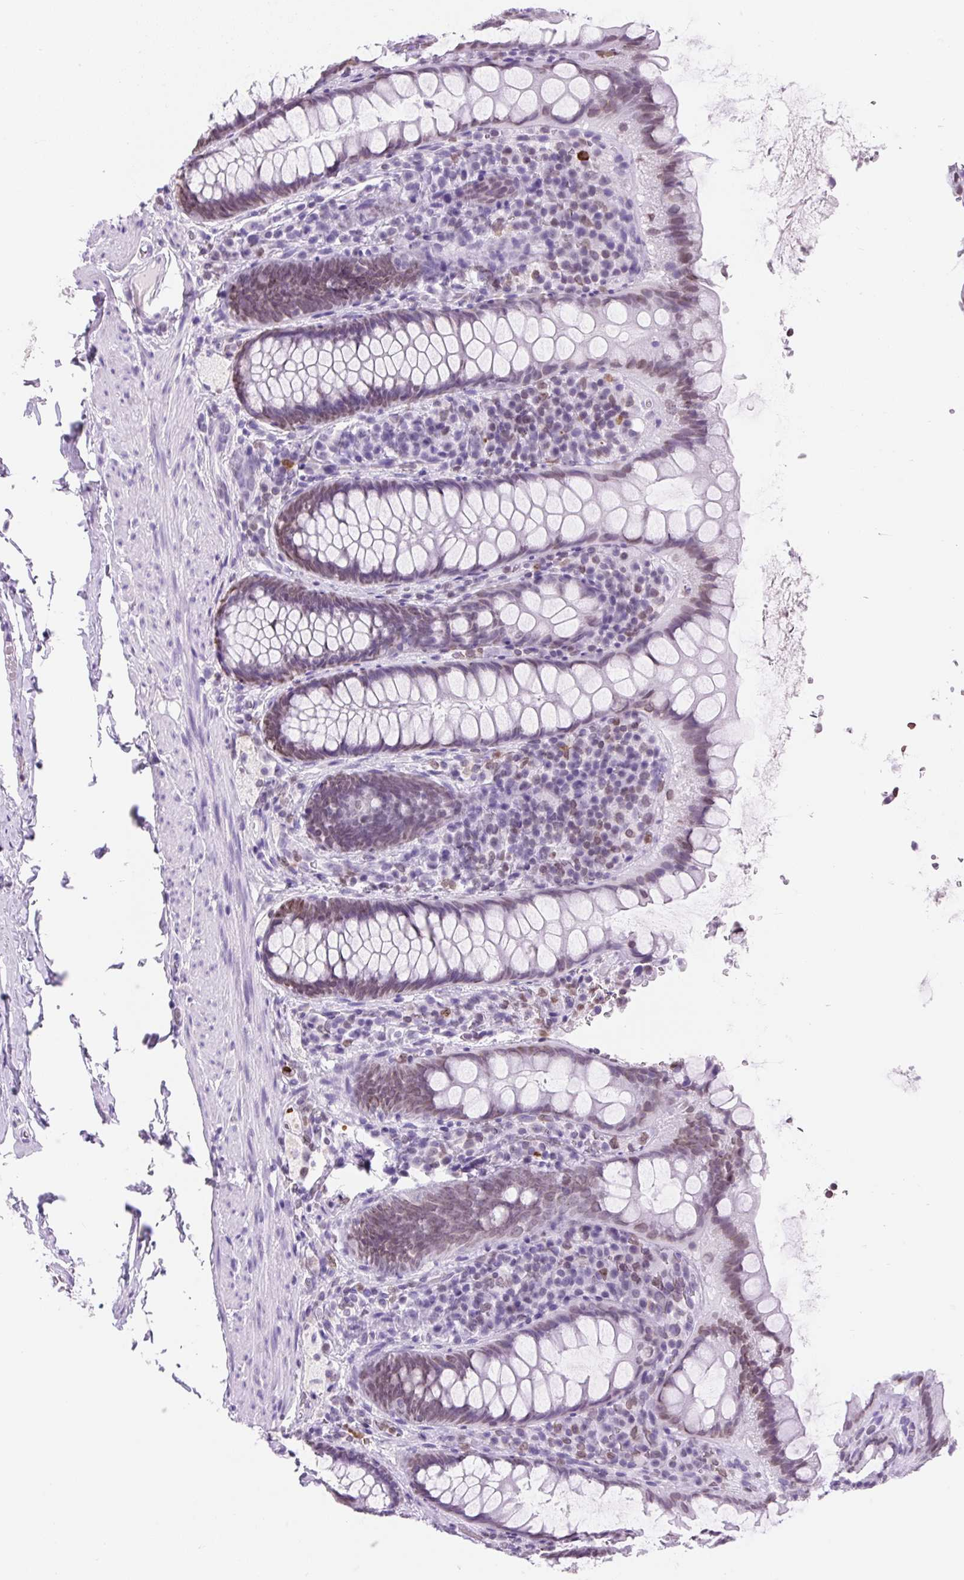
{"staining": {"intensity": "moderate", "quantity": "25%-75%", "location": "cytoplasmic/membranous,nuclear"}, "tissue": "rectum", "cell_type": "Glandular cells", "image_type": "normal", "snomed": [{"axis": "morphology", "description": "Normal tissue, NOS"}, {"axis": "topography", "description": "Rectum"}], "caption": "Glandular cells show moderate cytoplasmic/membranous,nuclear expression in about 25%-75% of cells in normal rectum.", "gene": "VPREB1", "patient": {"sex": "female", "age": 69}}